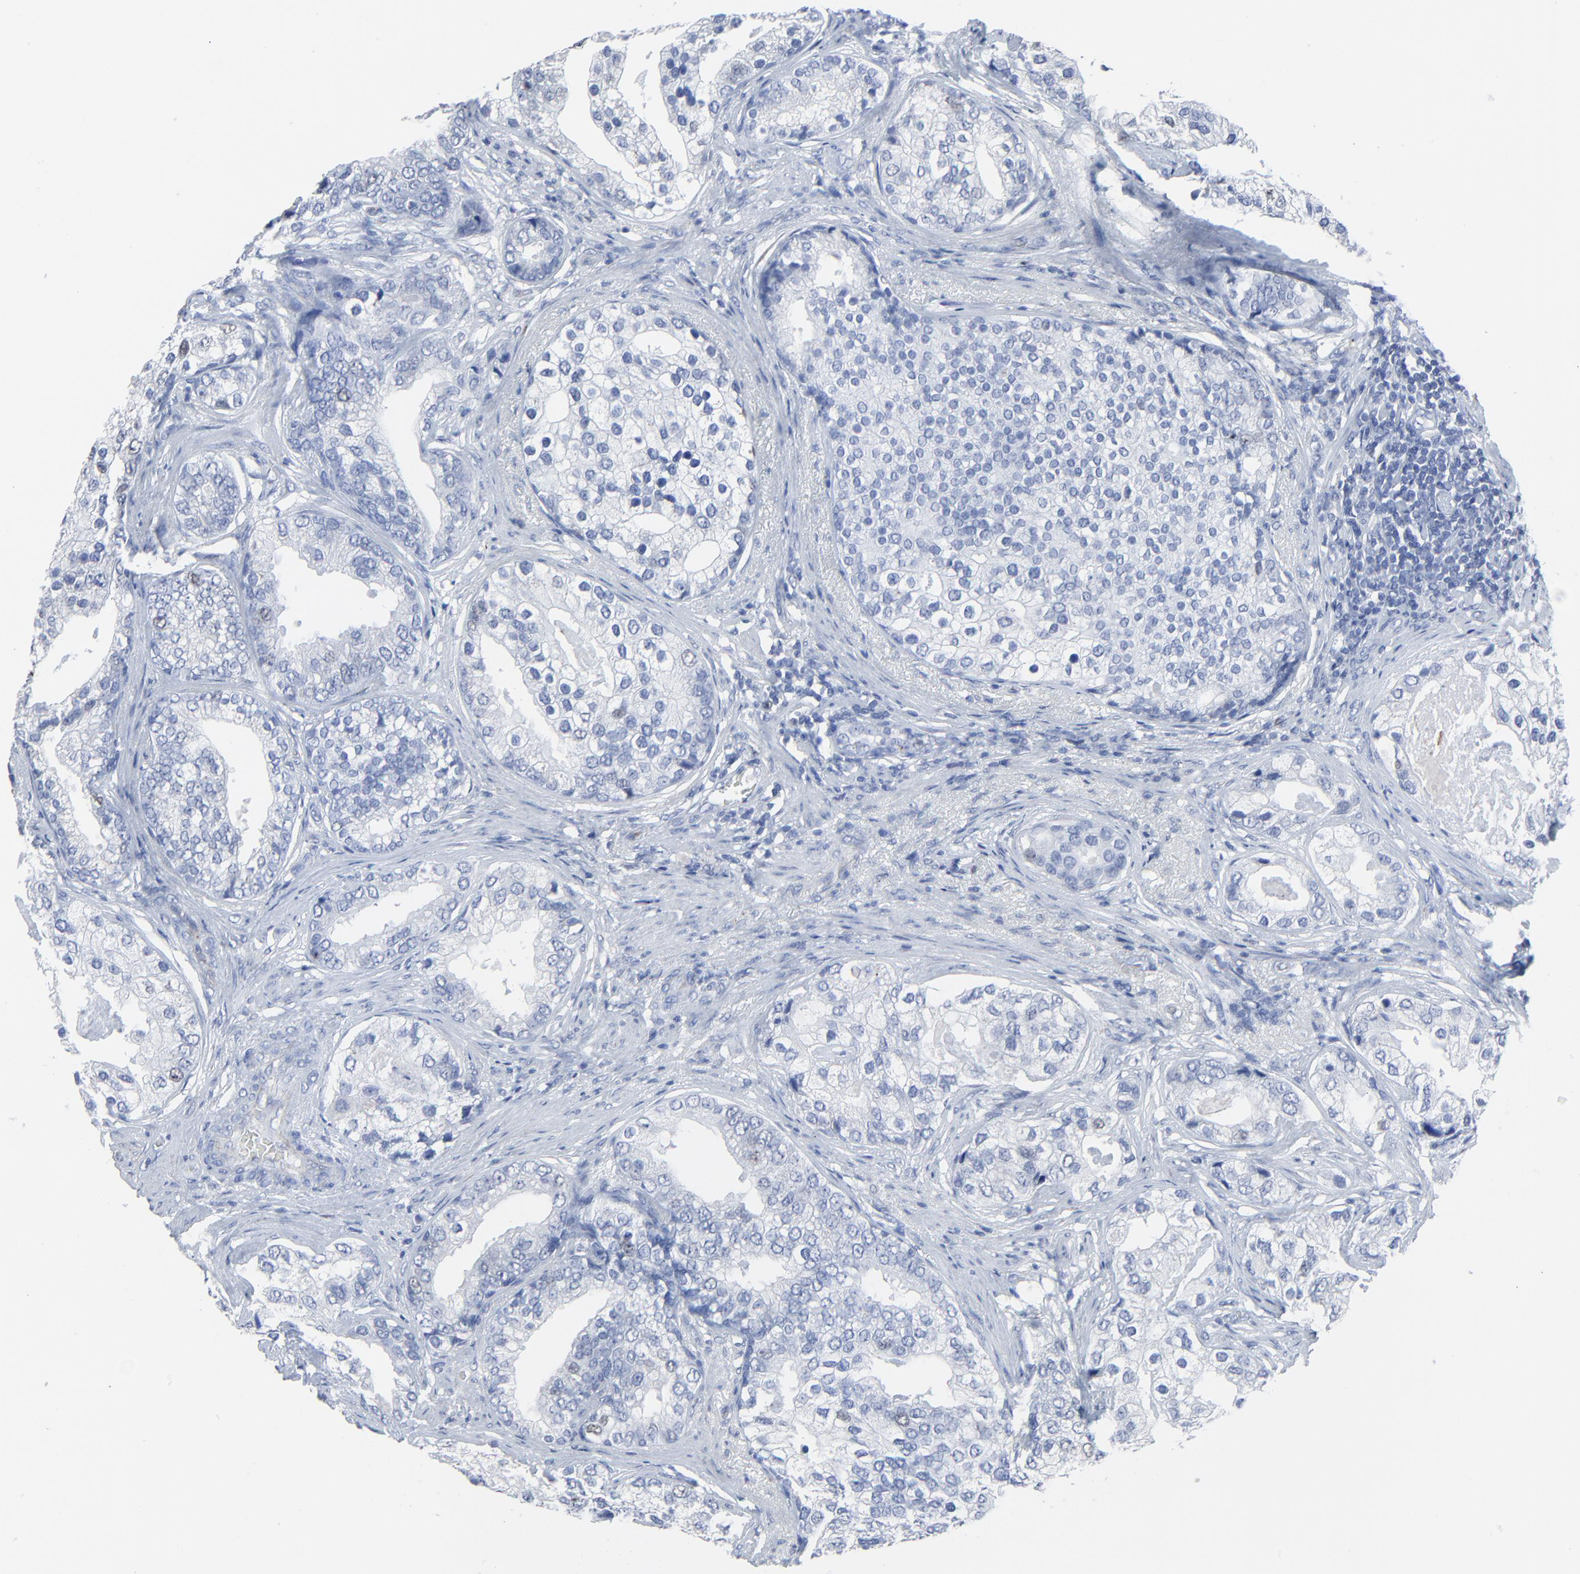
{"staining": {"intensity": "negative", "quantity": "none", "location": "none"}, "tissue": "prostate cancer", "cell_type": "Tumor cells", "image_type": "cancer", "snomed": [{"axis": "morphology", "description": "Adenocarcinoma, Low grade"}, {"axis": "topography", "description": "Prostate"}], "caption": "Prostate cancer stained for a protein using immunohistochemistry (IHC) demonstrates no positivity tumor cells.", "gene": "BIRC3", "patient": {"sex": "male", "age": 71}}